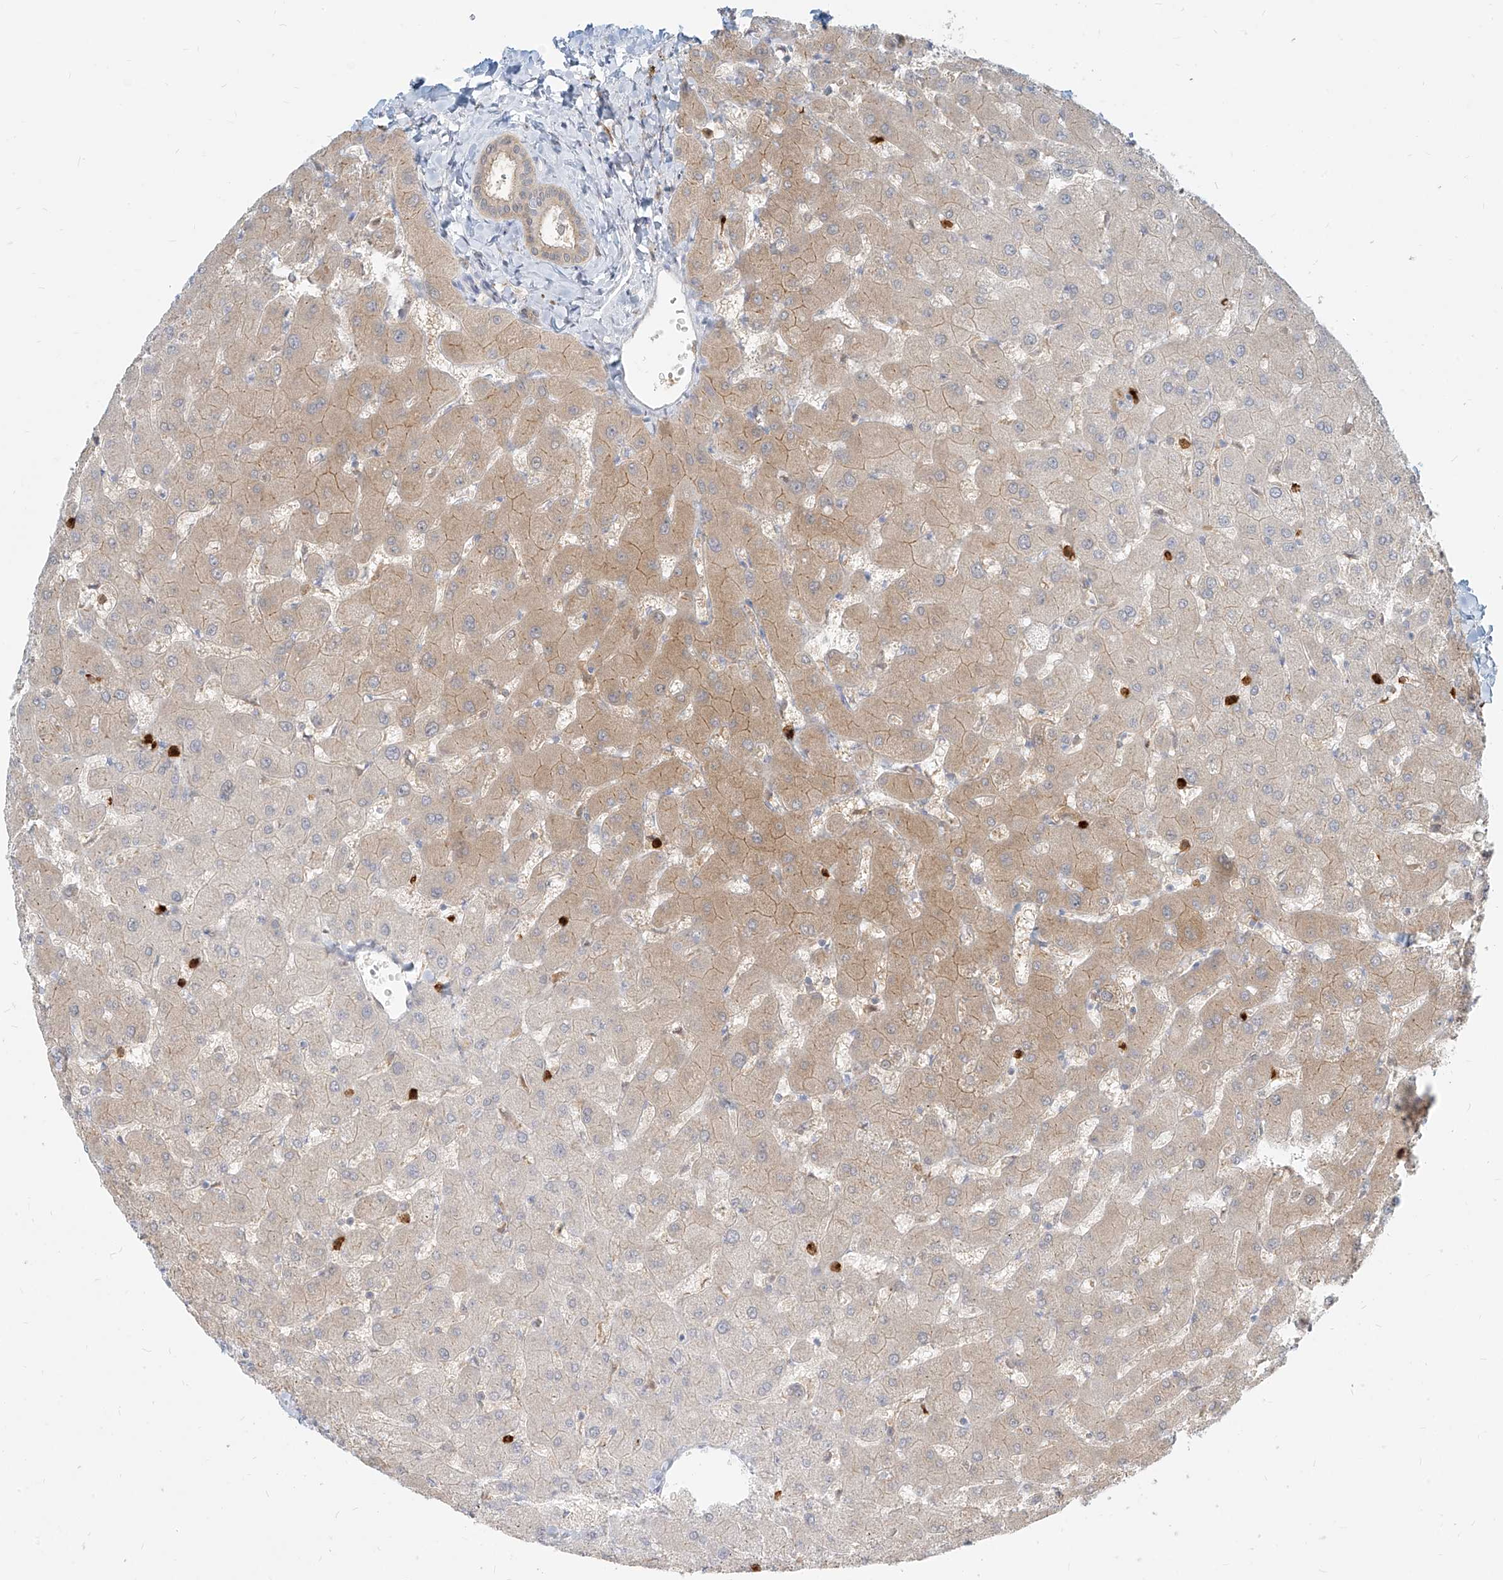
{"staining": {"intensity": "weak", "quantity": "25%-75%", "location": "cytoplasmic/membranous"}, "tissue": "liver", "cell_type": "Cholangiocytes", "image_type": "normal", "snomed": [{"axis": "morphology", "description": "Normal tissue, NOS"}, {"axis": "topography", "description": "Liver"}], "caption": "Weak cytoplasmic/membranous protein expression is seen in about 25%-75% of cholangiocytes in liver. Using DAB (3,3'-diaminobenzidine) (brown) and hematoxylin (blue) stains, captured at high magnification using brightfield microscopy.", "gene": "PGD", "patient": {"sex": "female", "age": 63}}